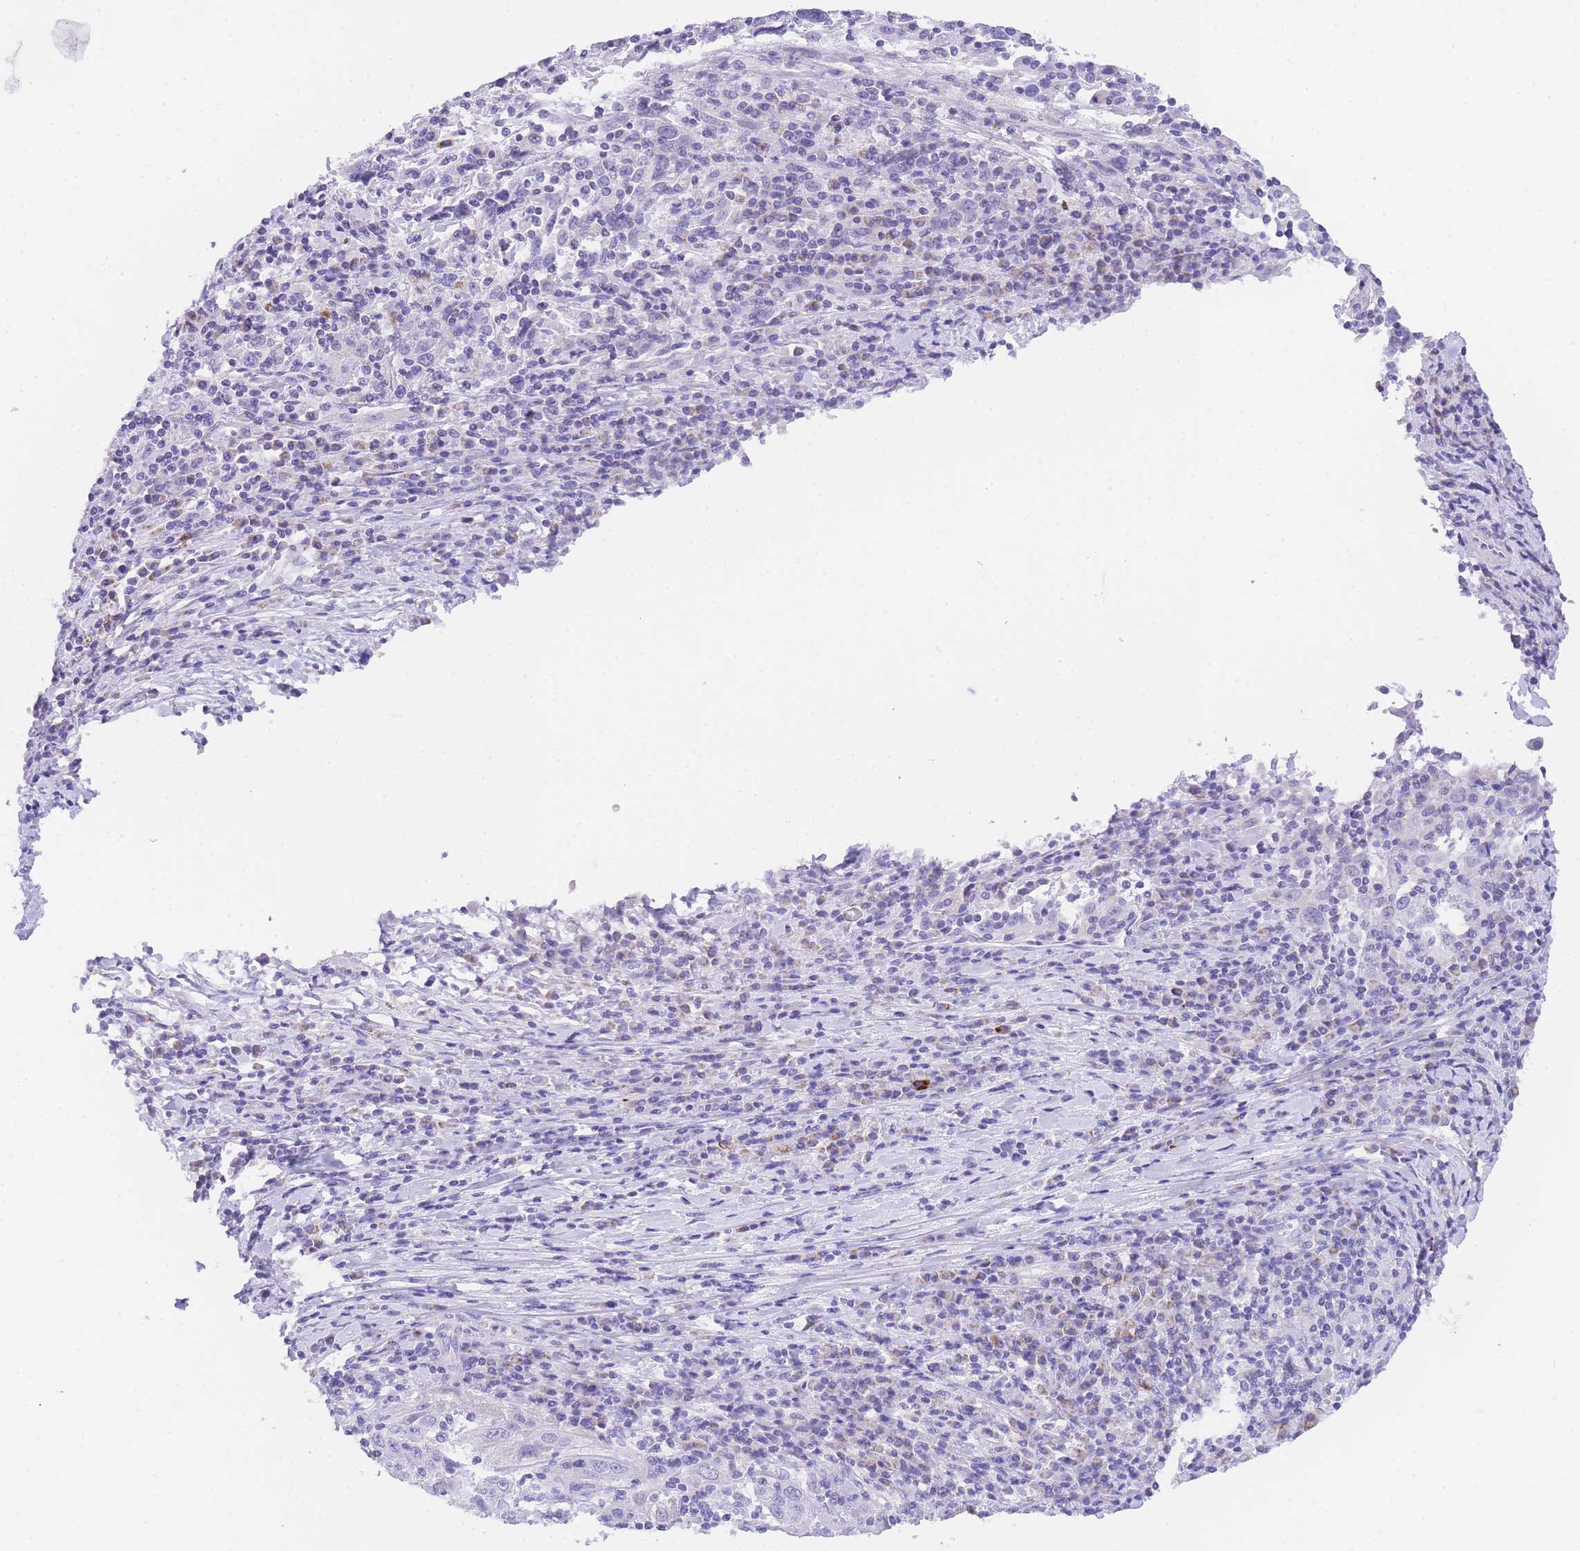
{"staining": {"intensity": "negative", "quantity": "none", "location": "none"}, "tissue": "cervical cancer", "cell_type": "Tumor cells", "image_type": "cancer", "snomed": [{"axis": "morphology", "description": "Squamous cell carcinoma, NOS"}, {"axis": "topography", "description": "Cervix"}], "caption": "IHC of squamous cell carcinoma (cervical) demonstrates no expression in tumor cells.", "gene": "NKD2", "patient": {"sex": "female", "age": 46}}